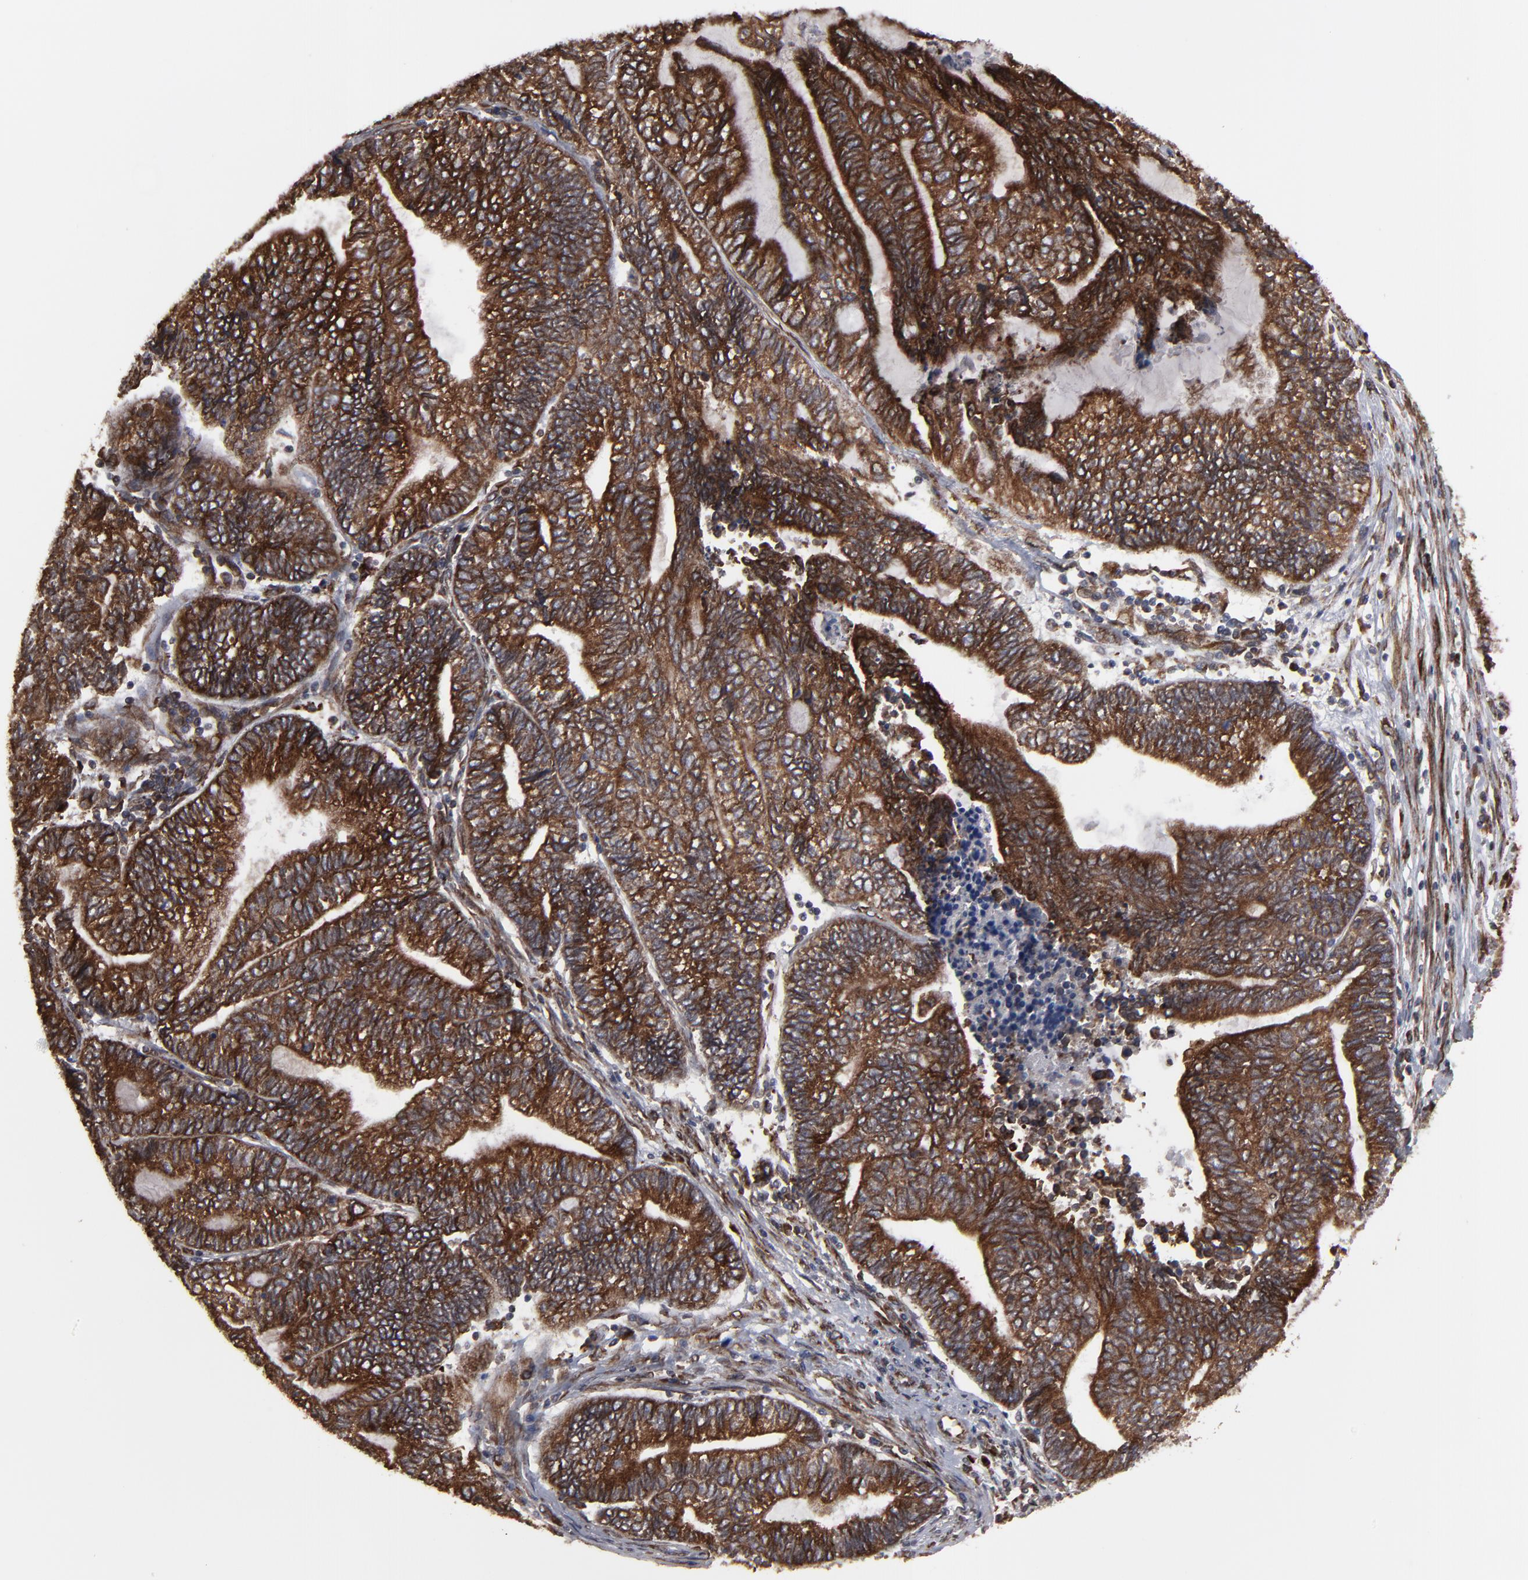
{"staining": {"intensity": "strong", "quantity": ">75%", "location": "cytoplasmic/membranous"}, "tissue": "endometrial cancer", "cell_type": "Tumor cells", "image_type": "cancer", "snomed": [{"axis": "morphology", "description": "Adenocarcinoma, NOS"}, {"axis": "topography", "description": "Uterus"}, {"axis": "topography", "description": "Endometrium"}], "caption": "Human endometrial cancer (adenocarcinoma) stained for a protein (brown) demonstrates strong cytoplasmic/membranous positive expression in about >75% of tumor cells.", "gene": "CNIH1", "patient": {"sex": "female", "age": 70}}